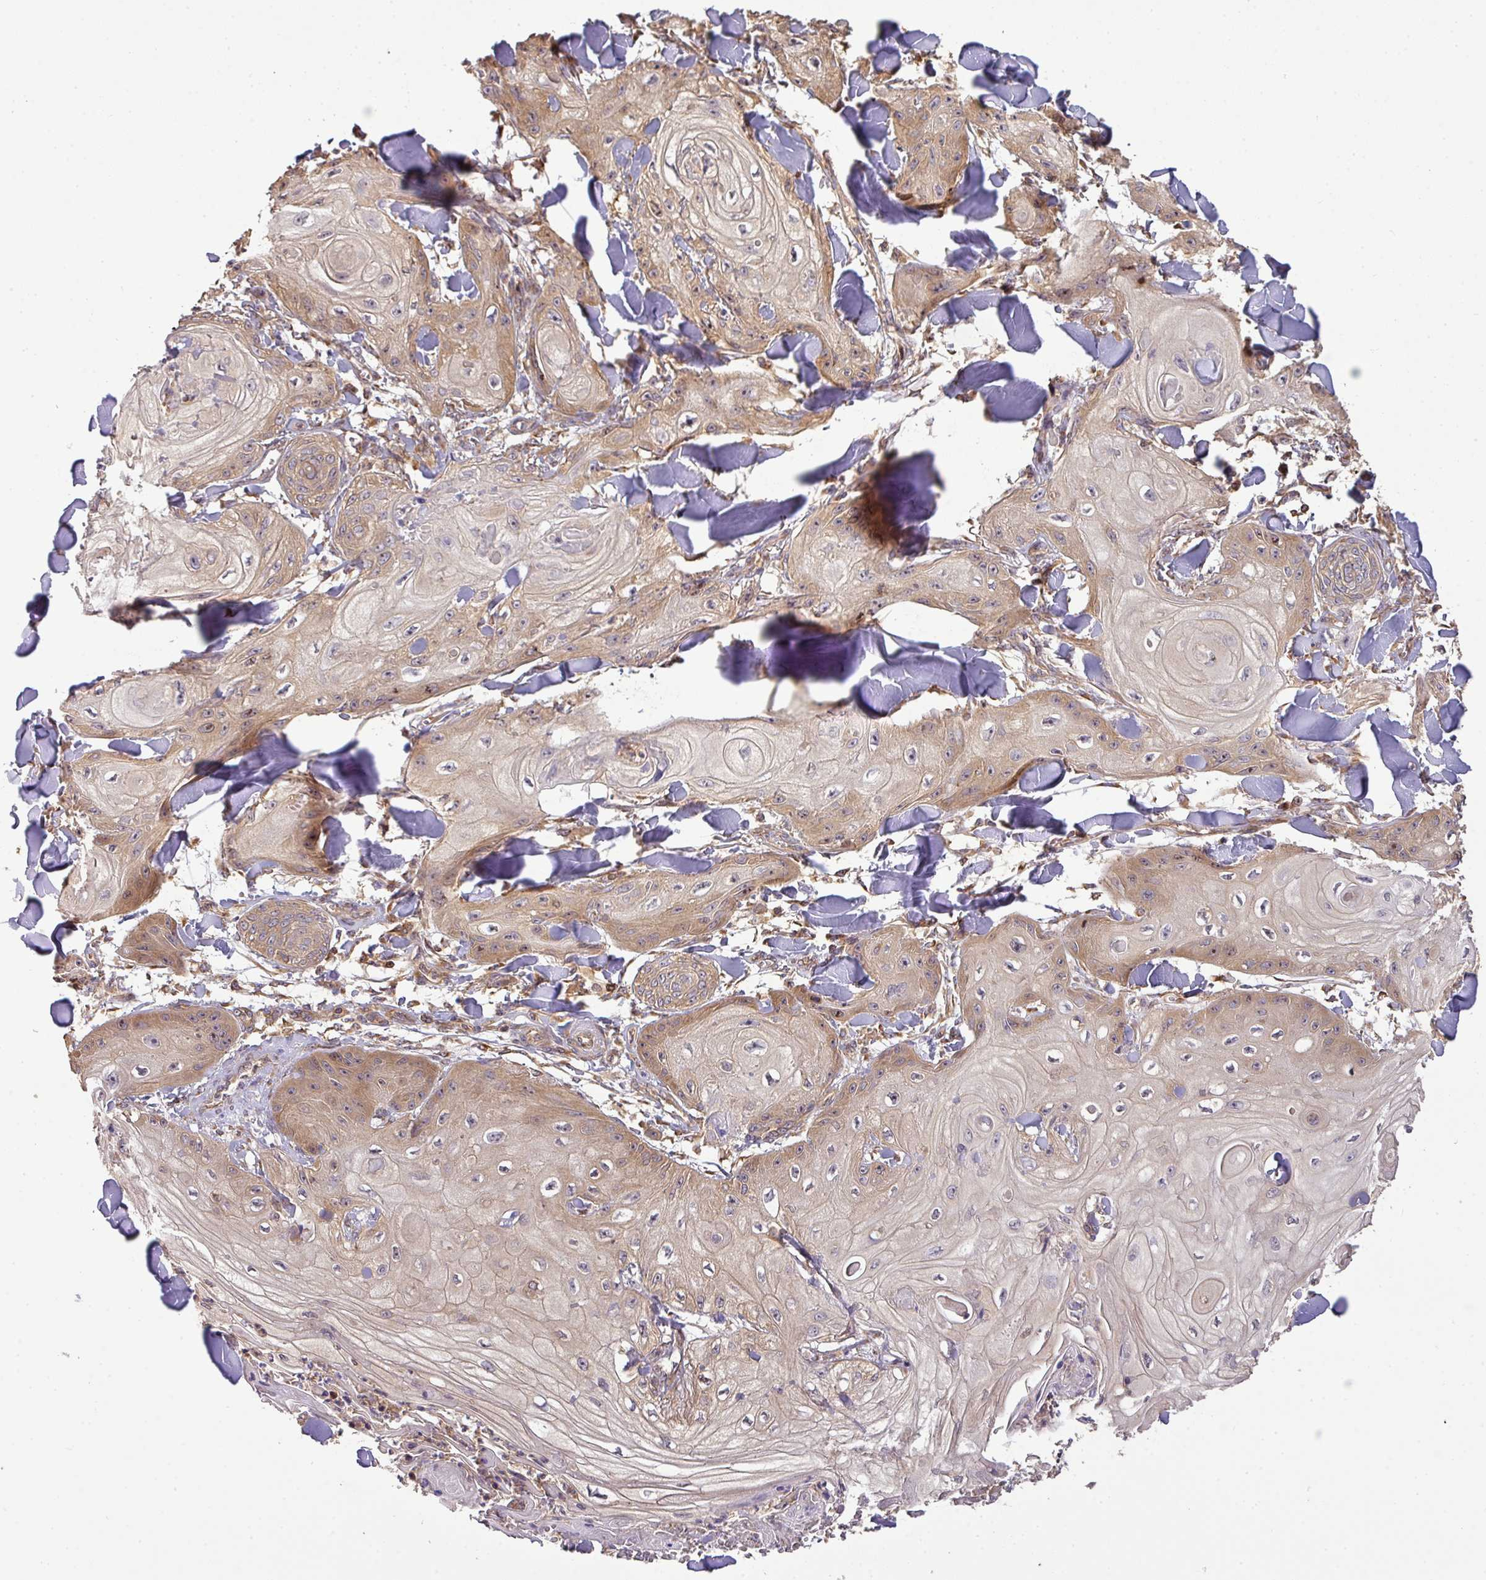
{"staining": {"intensity": "moderate", "quantity": "<25%", "location": "cytoplasmic/membranous,nuclear"}, "tissue": "skin cancer", "cell_type": "Tumor cells", "image_type": "cancer", "snomed": [{"axis": "morphology", "description": "Squamous cell carcinoma, NOS"}, {"axis": "topography", "description": "Skin"}], "caption": "Immunohistochemical staining of human skin cancer reveals moderate cytoplasmic/membranous and nuclear protein staining in about <25% of tumor cells.", "gene": "VENTX", "patient": {"sex": "male", "age": 74}}